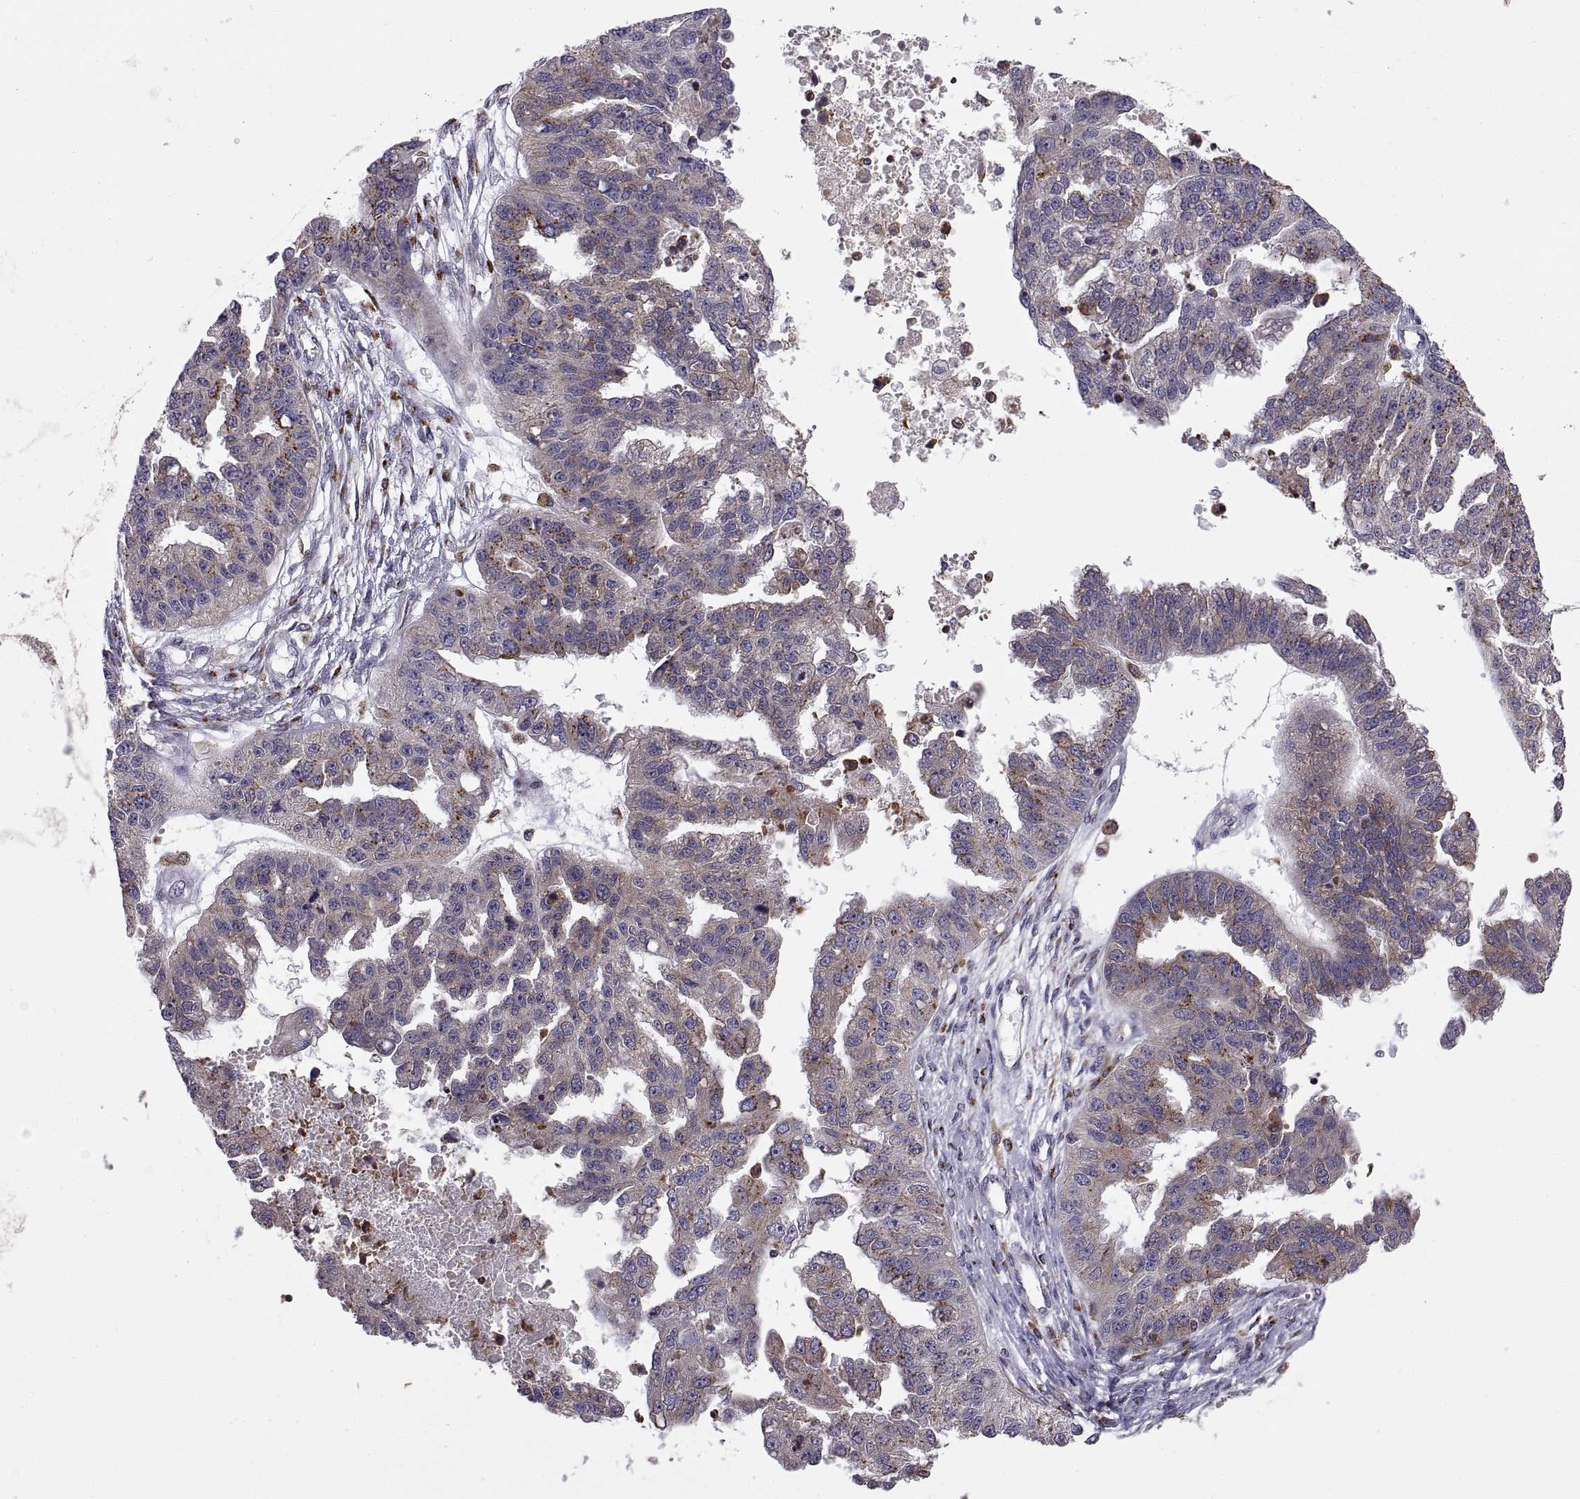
{"staining": {"intensity": "moderate", "quantity": "<25%", "location": "cytoplasmic/membranous"}, "tissue": "ovarian cancer", "cell_type": "Tumor cells", "image_type": "cancer", "snomed": [{"axis": "morphology", "description": "Cystadenocarcinoma, serous, NOS"}, {"axis": "topography", "description": "Ovary"}], "caption": "Protein analysis of ovarian cancer (serous cystadenocarcinoma) tissue demonstrates moderate cytoplasmic/membranous staining in approximately <25% of tumor cells.", "gene": "ACAP1", "patient": {"sex": "female", "age": 58}}